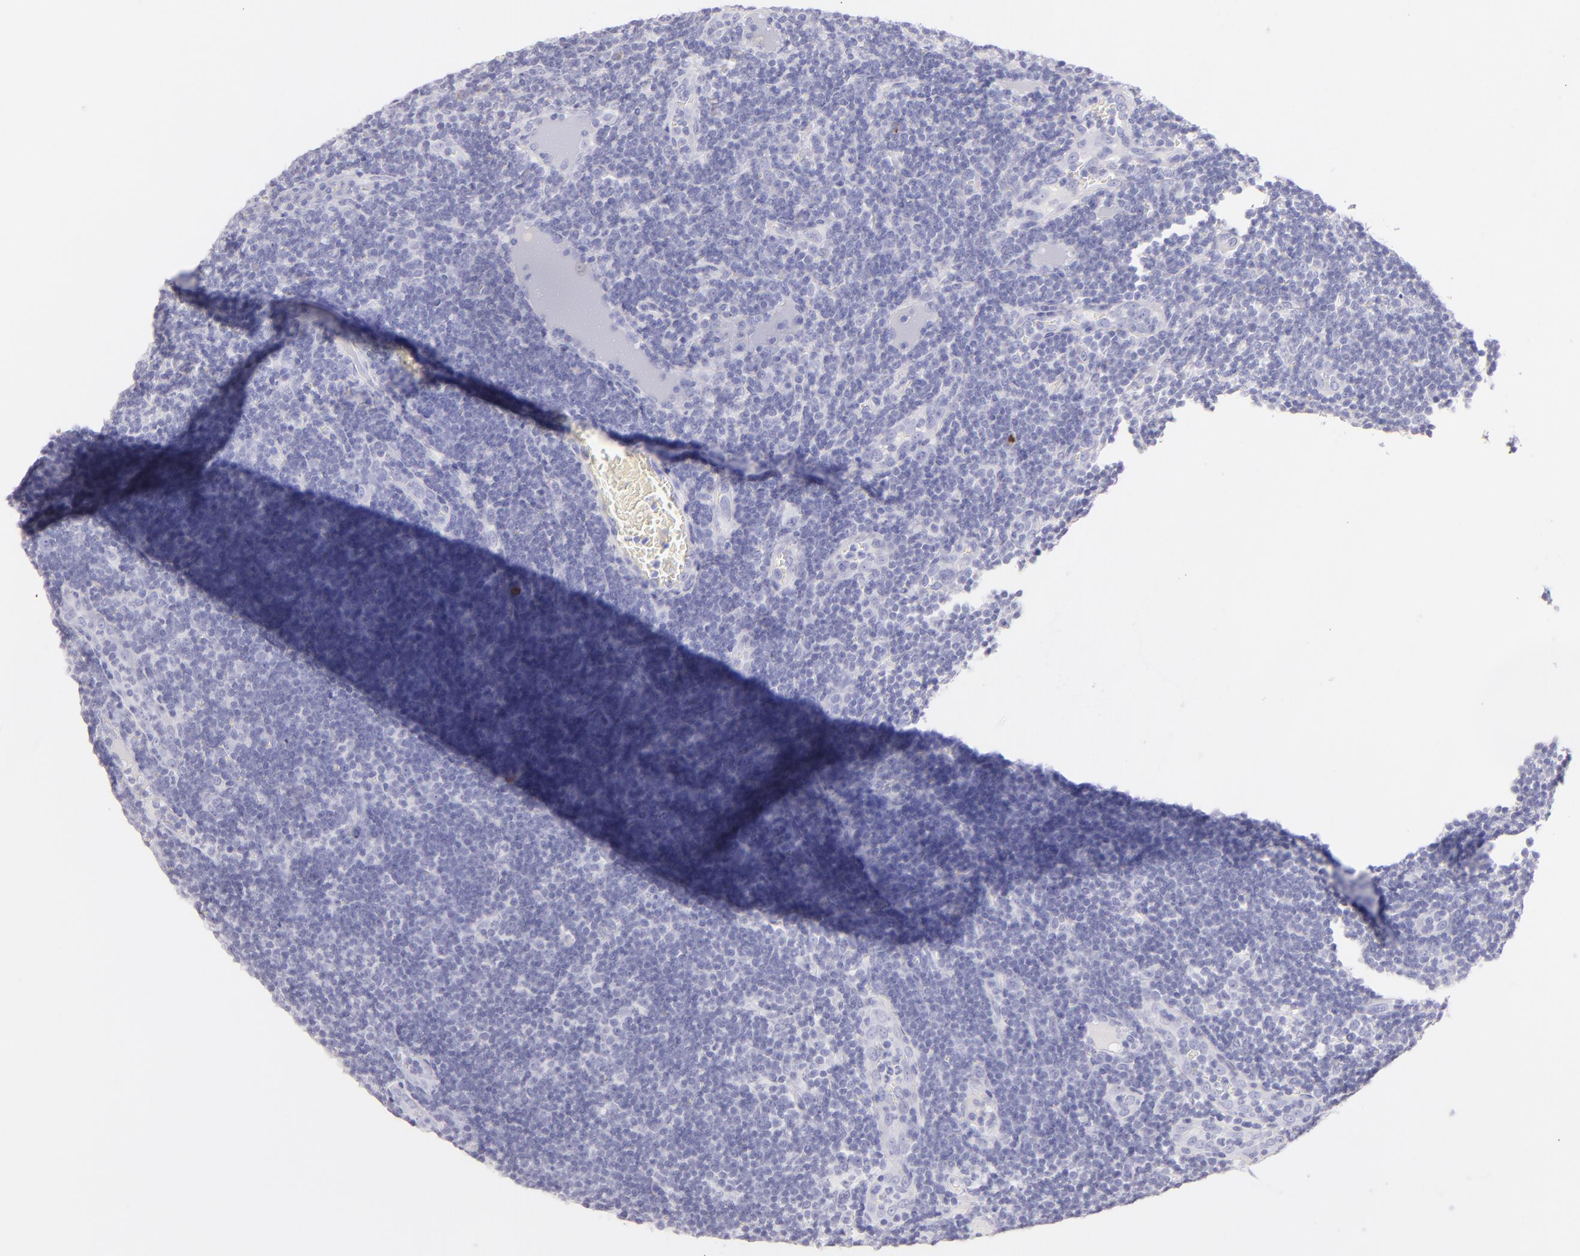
{"staining": {"intensity": "negative", "quantity": "none", "location": "none"}, "tissue": "lymph node", "cell_type": "Germinal center cells", "image_type": "normal", "snomed": [{"axis": "morphology", "description": "Normal tissue, NOS"}, {"axis": "morphology", "description": "Inflammation, NOS"}, {"axis": "topography", "description": "Lymph node"}, {"axis": "topography", "description": "Salivary gland"}], "caption": "The photomicrograph demonstrates no significant staining in germinal center cells of lymph node. Brightfield microscopy of immunohistochemistry stained with DAB (brown) and hematoxylin (blue), captured at high magnification.", "gene": "SDC1", "patient": {"sex": "male", "age": 3}}